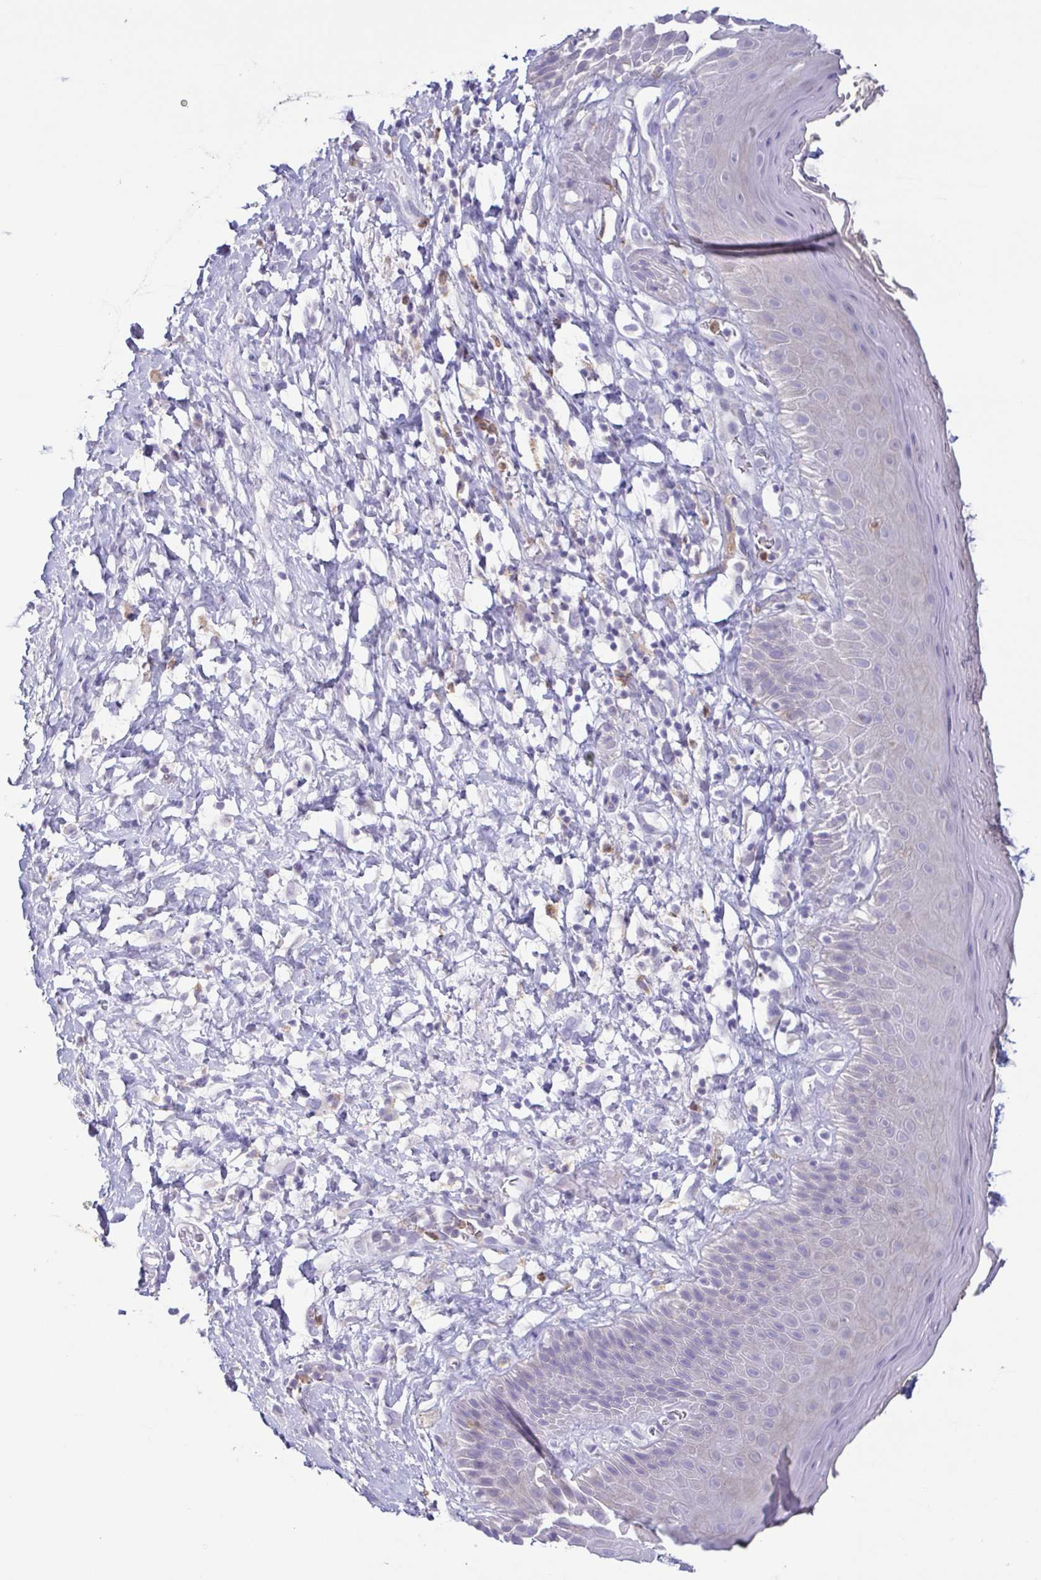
{"staining": {"intensity": "negative", "quantity": "none", "location": "none"}, "tissue": "skin", "cell_type": "Epidermal cells", "image_type": "normal", "snomed": [{"axis": "morphology", "description": "Normal tissue, NOS"}, {"axis": "topography", "description": "Anal"}], "caption": "An IHC histopathology image of unremarkable skin is shown. There is no staining in epidermal cells of skin. The staining is performed using DAB brown chromogen with nuclei counter-stained in using hematoxylin.", "gene": "ATP6V1G2", "patient": {"sex": "male", "age": 78}}